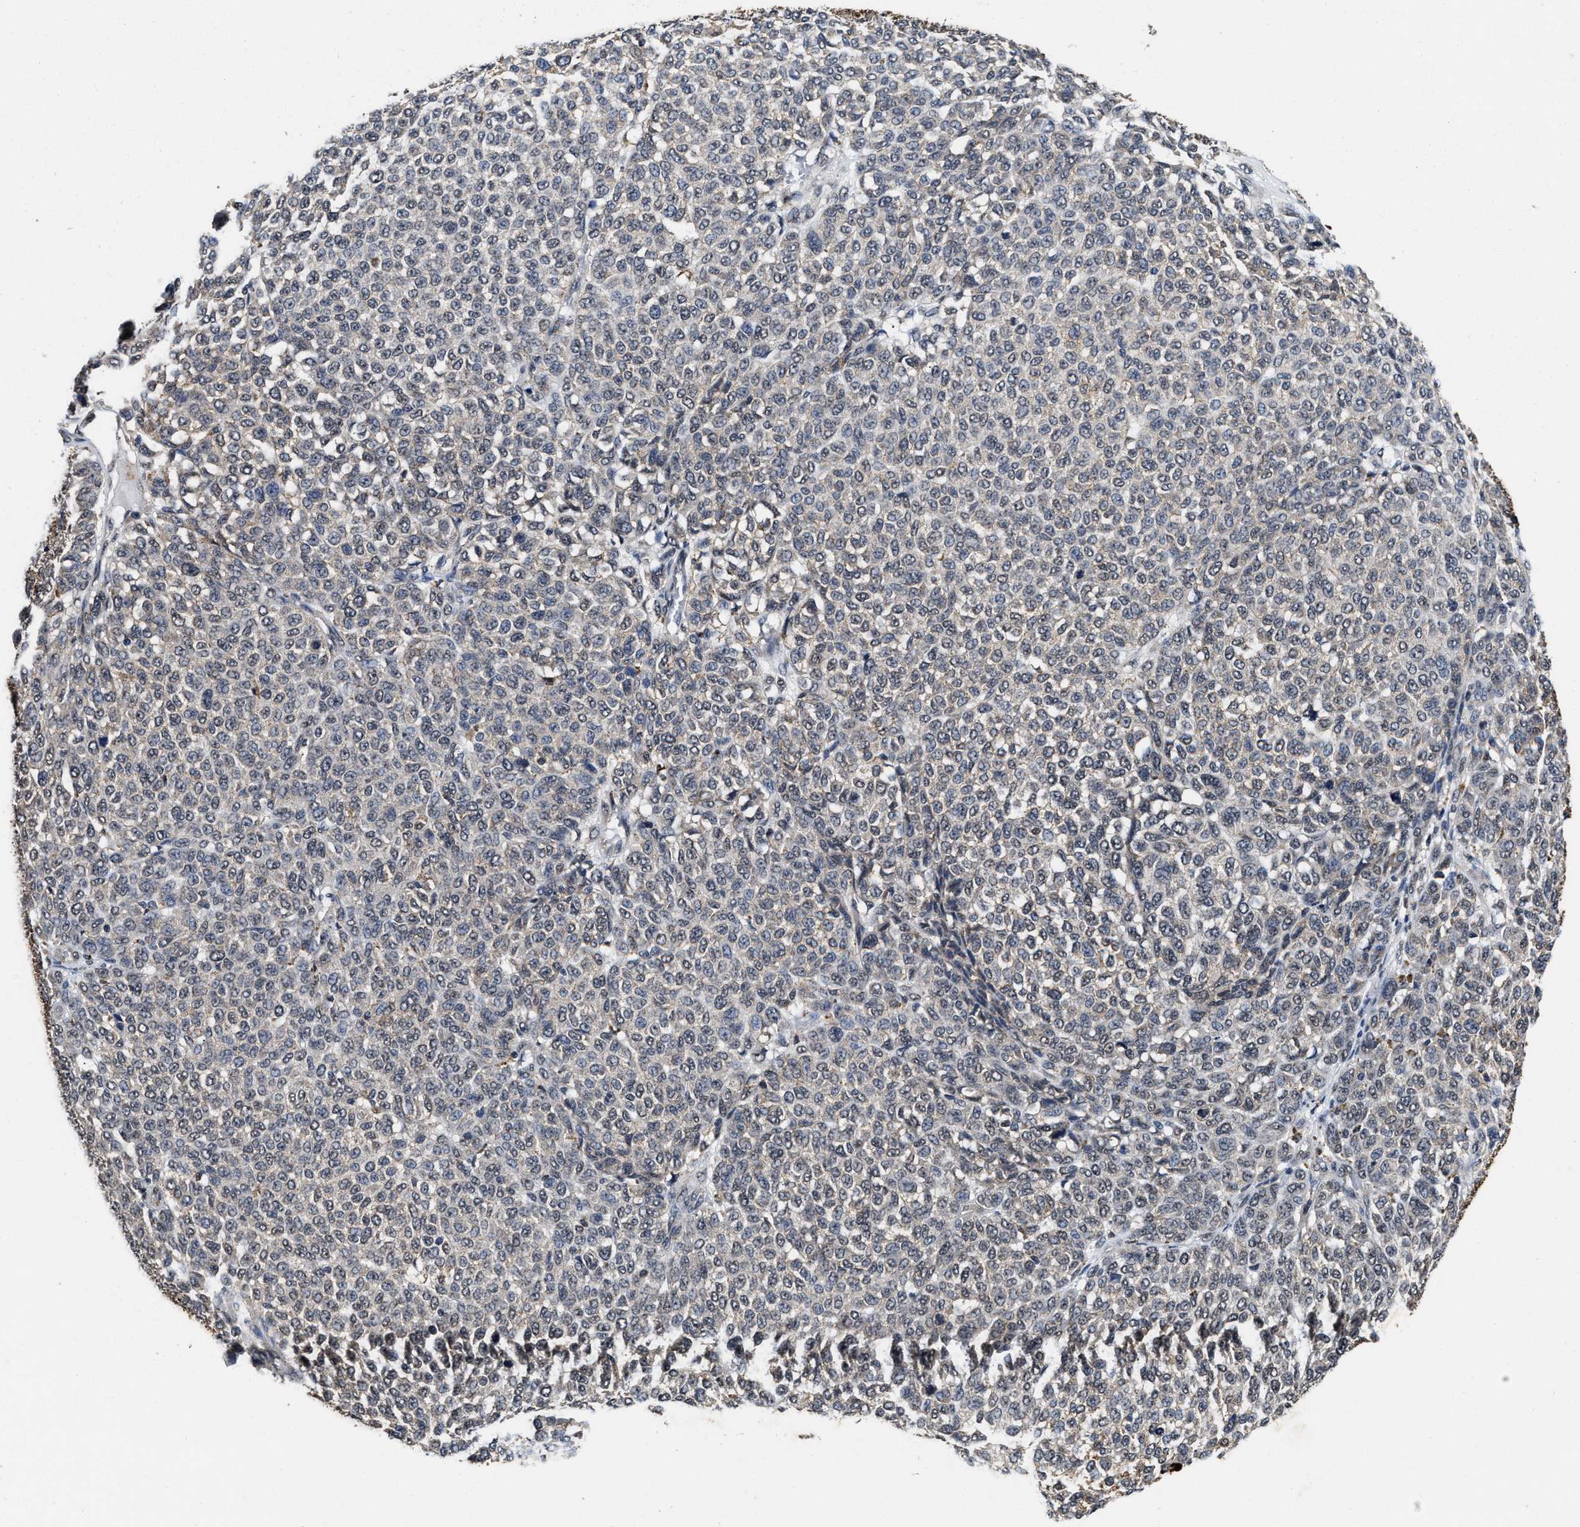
{"staining": {"intensity": "negative", "quantity": "none", "location": "none"}, "tissue": "melanoma", "cell_type": "Tumor cells", "image_type": "cancer", "snomed": [{"axis": "morphology", "description": "Malignant melanoma, NOS"}, {"axis": "topography", "description": "Skin"}], "caption": "Tumor cells show no significant protein positivity in melanoma.", "gene": "ACOX1", "patient": {"sex": "male", "age": 59}}